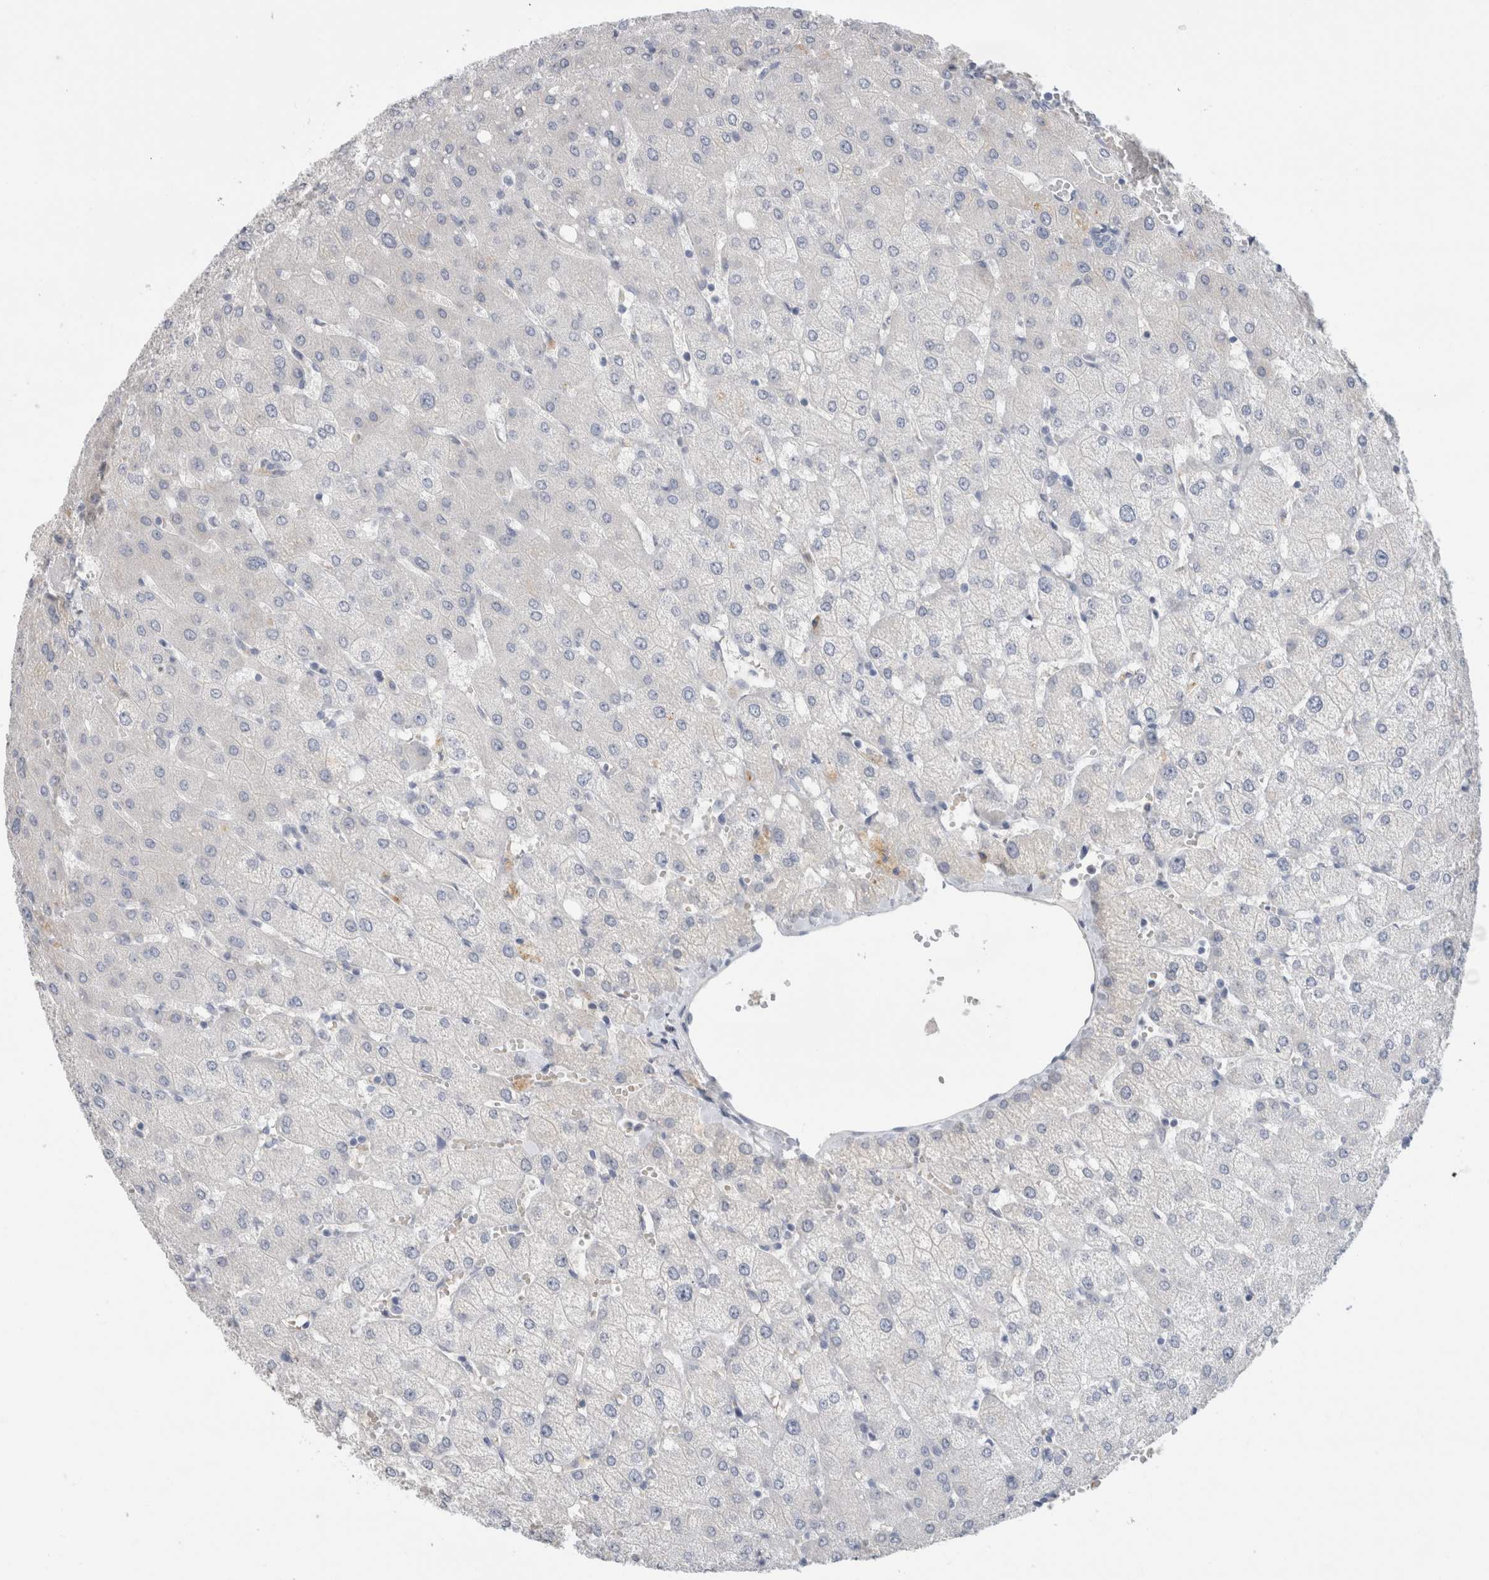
{"staining": {"intensity": "negative", "quantity": "none", "location": "none"}, "tissue": "liver", "cell_type": "Cholangiocytes", "image_type": "normal", "snomed": [{"axis": "morphology", "description": "Normal tissue, NOS"}, {"axis": "topography", "description": "Liver"}], "caption": "The immunohistochemistry micrograph has no significant positivity in cholangiocytes of liver. The staining was performed using DAB to visualize the protein expression in brown, while the nuclei were stained in blue with hematoxylin (Magnification: 20x).", "gene": "SCGB1A1", "patient": {"sex": "female", "age": 54}}